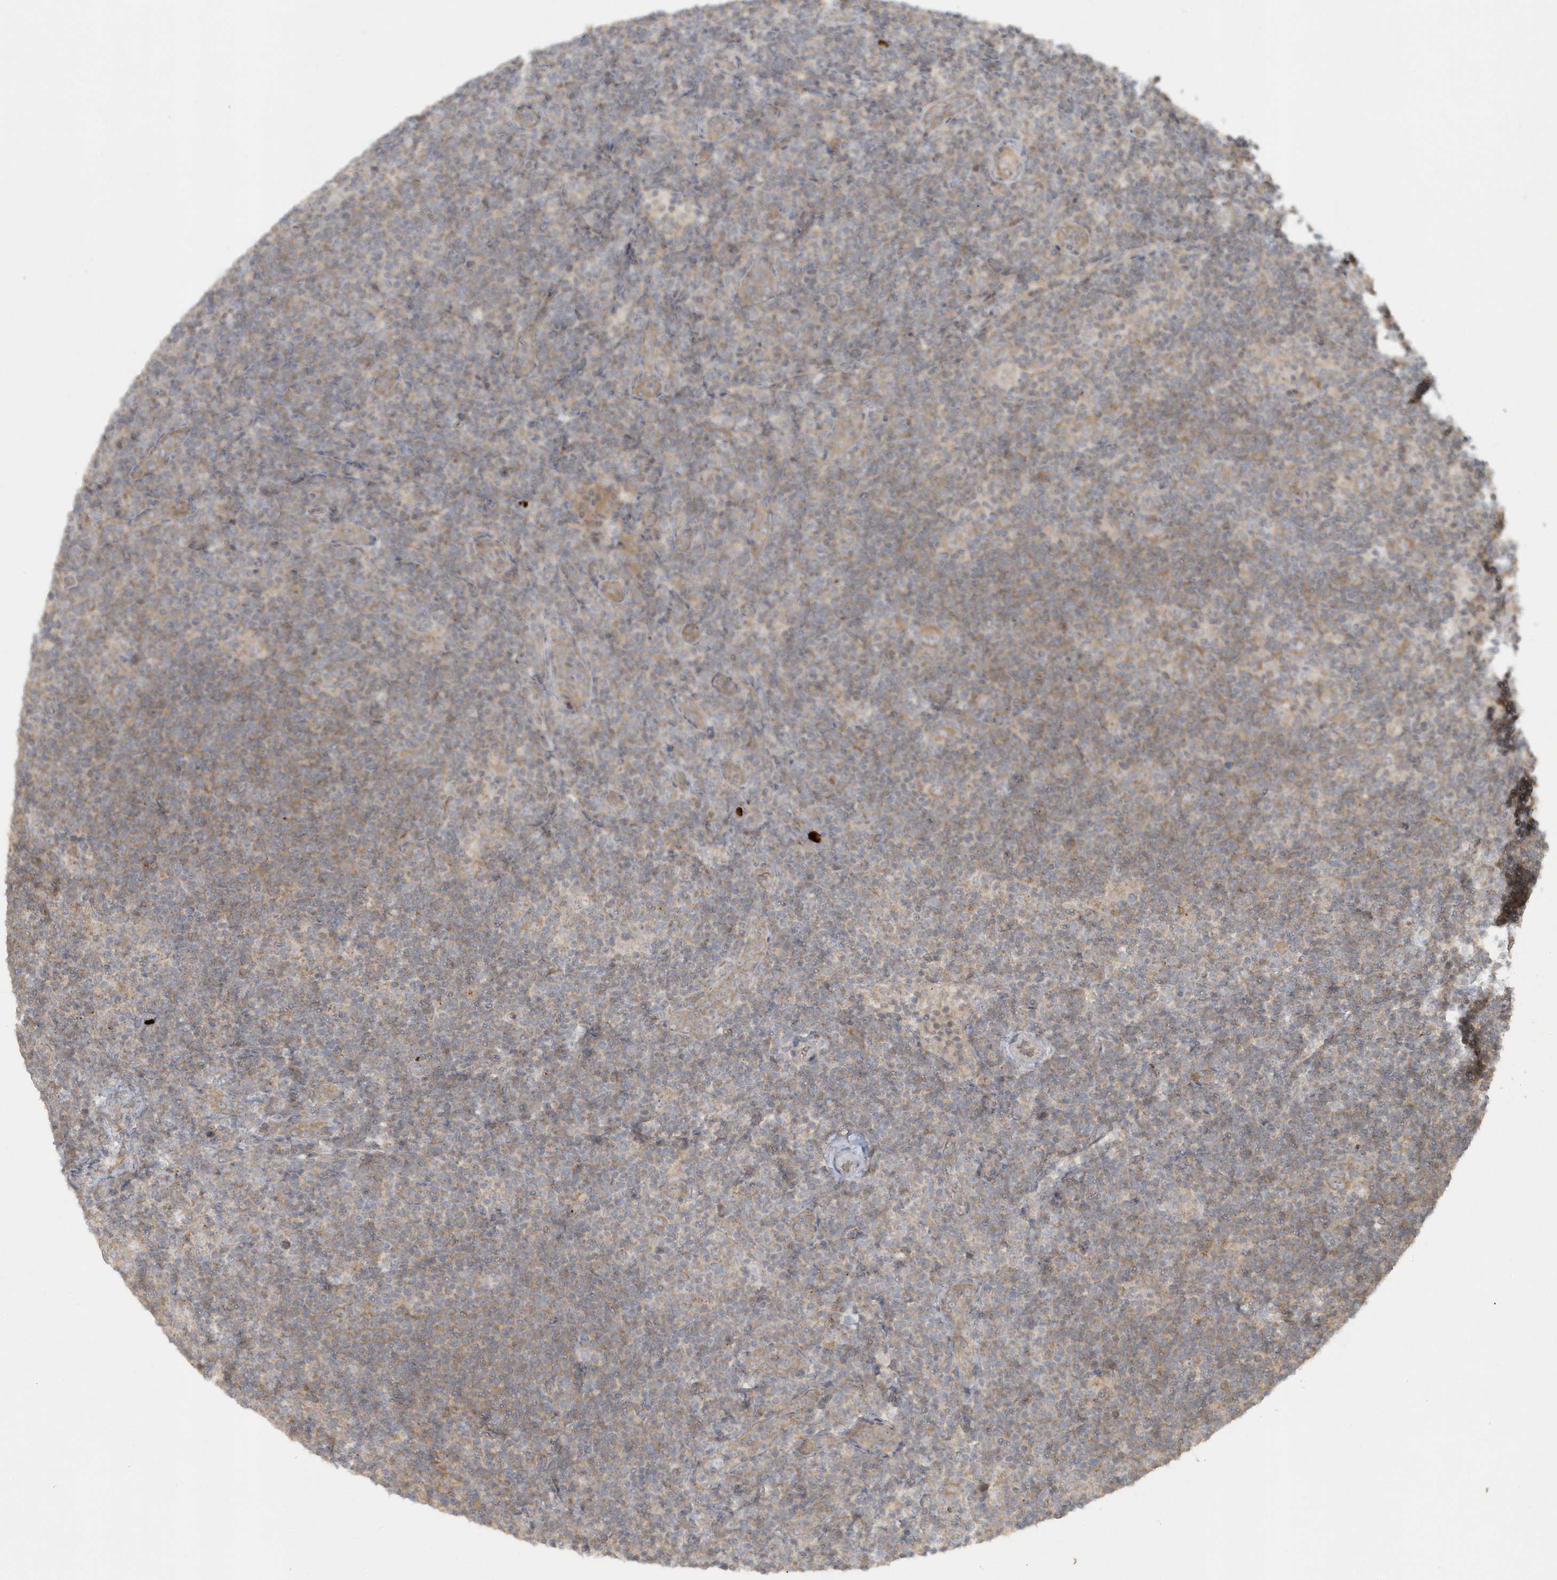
{"staining": {"intensity": "negative", "quantity": "none", "location": "none"}, "tissue": "lymphoma", "cell_type": "Tumor cells", "image_type": "cancer", "snomed": [{"axis": "morphology", "description": "Hodgkin's disease, NOS"}, {"axis": "topography", "description": "Lymph node"}], "caption": "IHC photomicrograph of Hodgkin's disease stained for a protein (brown), which displays no positivity in tumor cells. Nuclei are stained in blue.", "gene": "STIM2", "patient": {"sex": "female", "age": 57}}